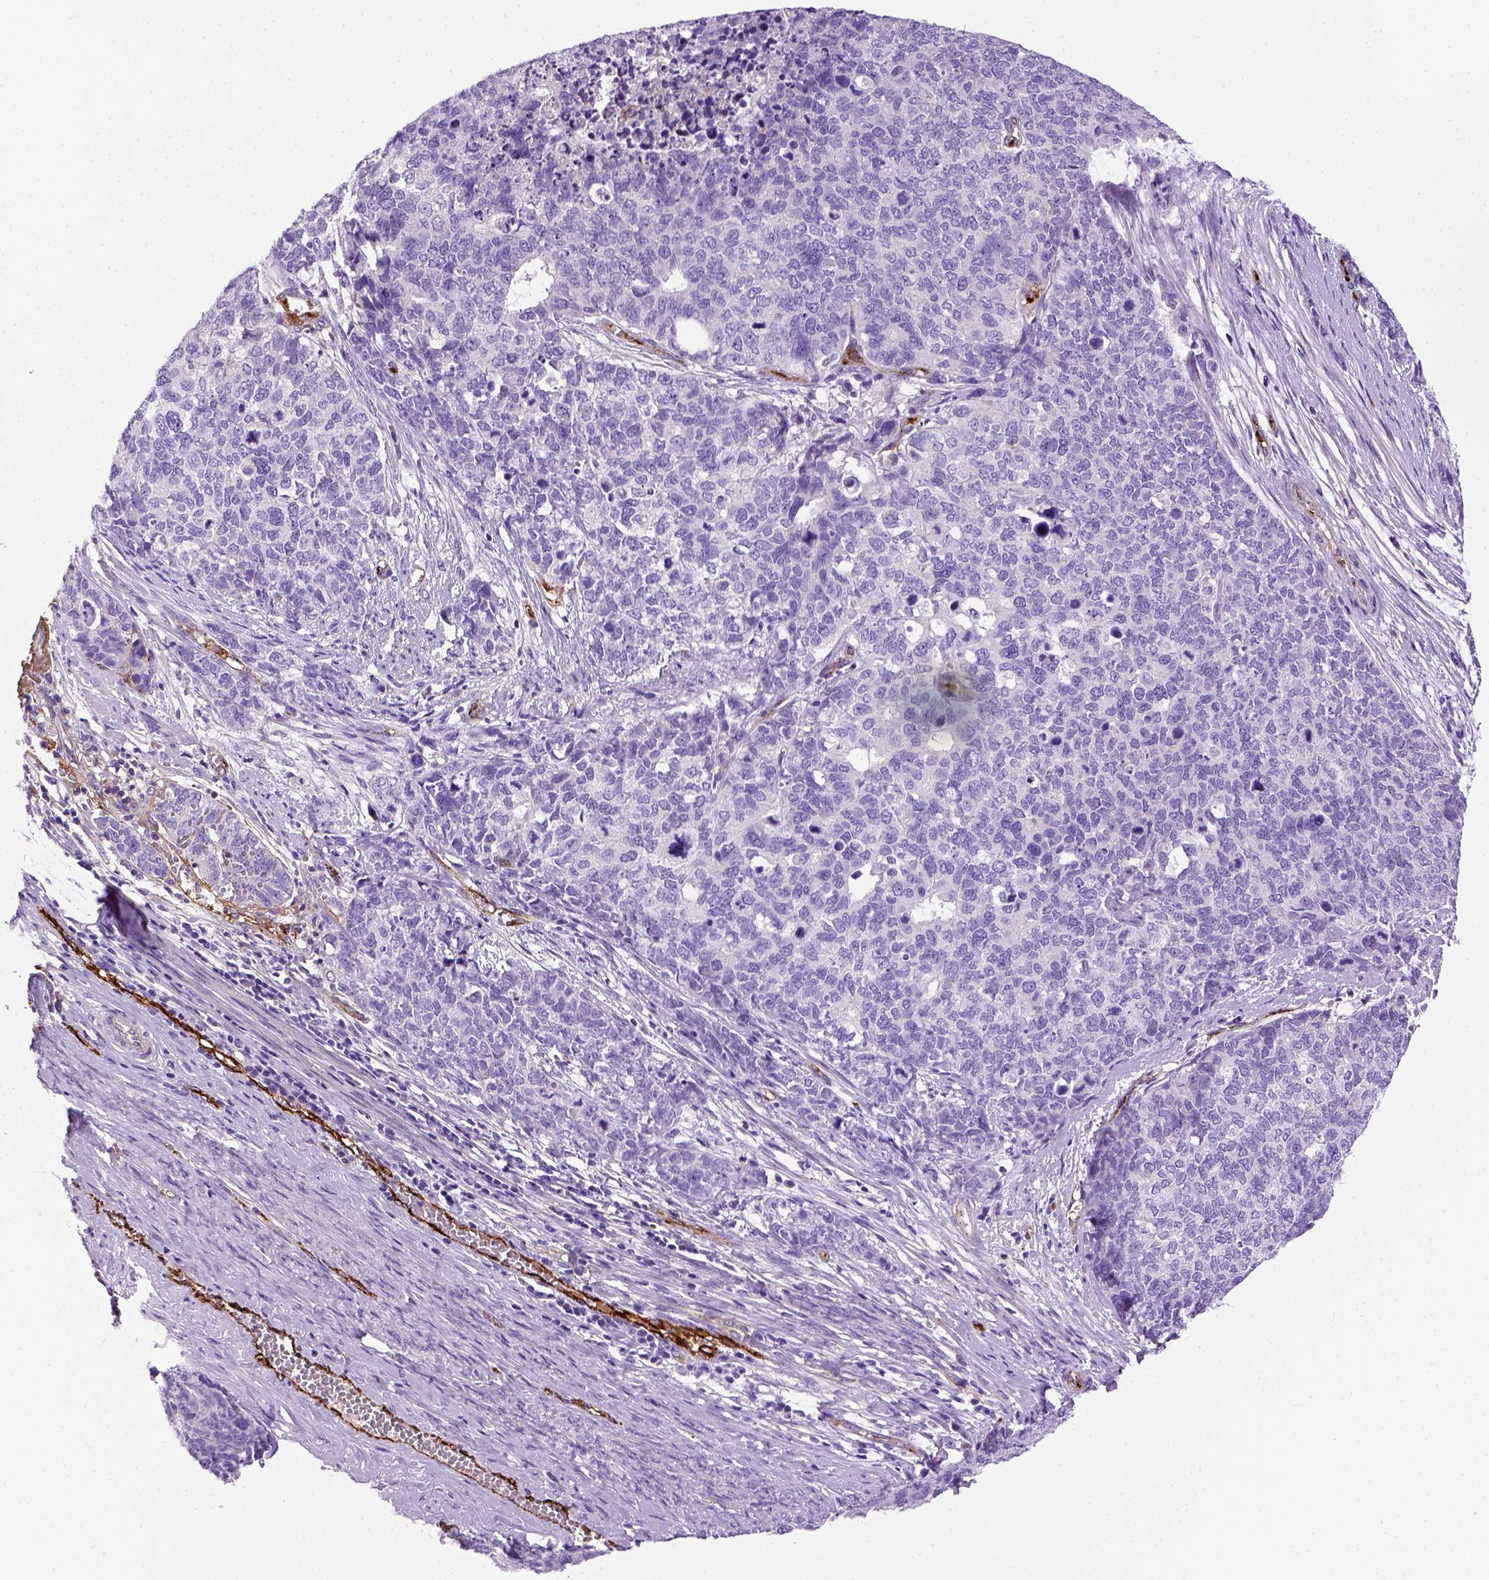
{"staining": {"intensity": "negative", "quantity": "none", "location": "none"}, "tissue": "cervical cancer", "cell_type": "Tumor cells", "image_type": "cancer", "snomed": [{"axis": "morphology", "description": "Squamous cell carcinoma, NOS"}, {"axis": "topography", "description": "Cervix"}], "caption": "Immunohistochemistry (IHC) micrograph of cervical squamous cell carcinoma stained for a protein (brown), which reveals no positivity in tumor cells.", "gene": "VWF", "patient": {"sex": "female", "age": 63}}